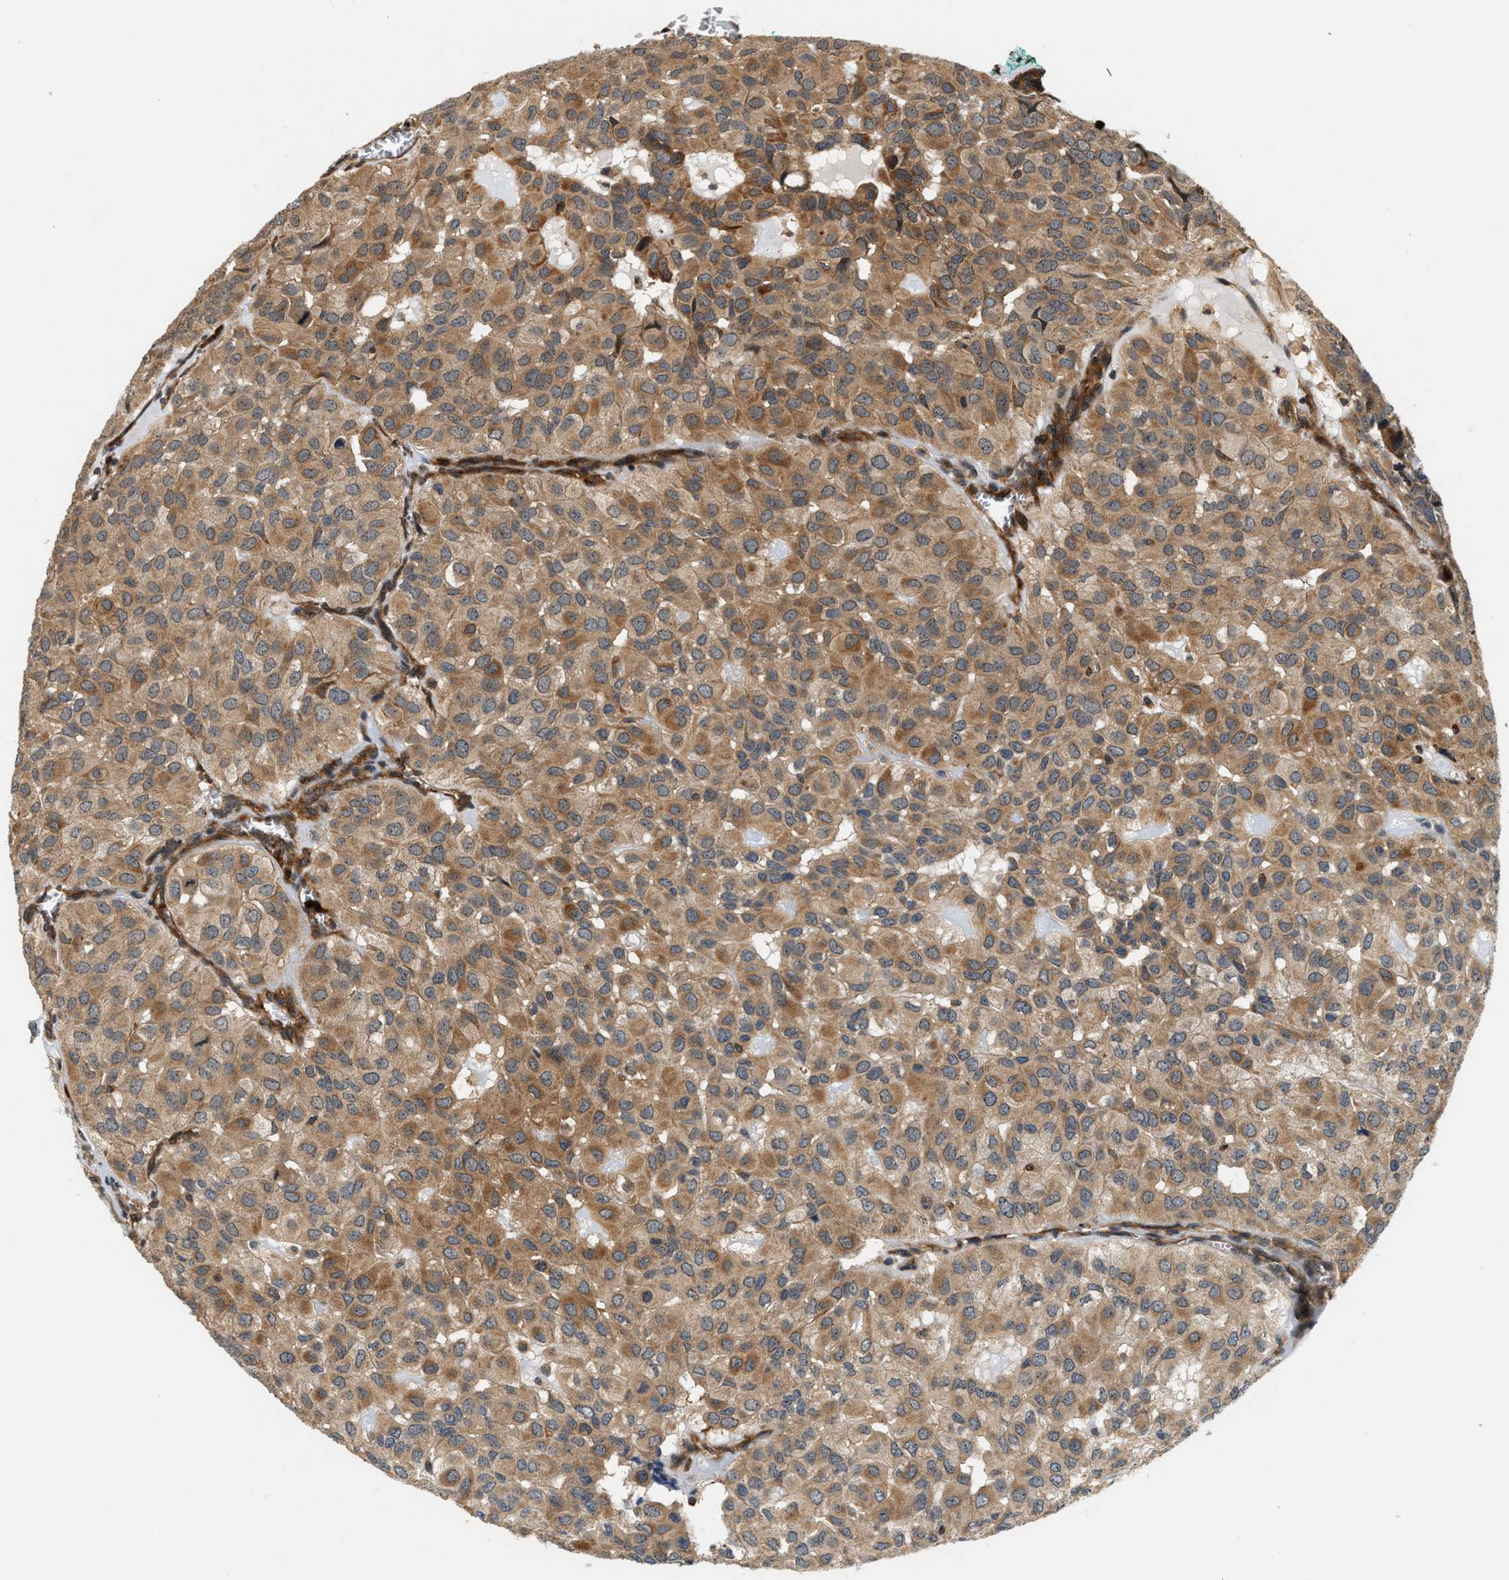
{"staining": {"intensity": "moderate", "quantity": ">75%", "location": "cytoplasmic/membranous"}, "tissue": "head and neck cancer", "cell_type": "Tumor cells", "image_type": "cancer", "snomed": [{"axis": "morphology", "description": "Adenocarcinoma, NOS"}, {"axis": "topography", "description": "Salivary gland, NOS"}, {"axis": "topography", "description": "Head-Neck"}], "caption": "Immunohistochemistry (IHC) of human head and neck adenocarcinoma exhibits medium levels of moderate cytoplasmic/membranous staining in approximately >75% of tumor cells.", "gene": "SAMD9", "patient": {"sex": "female", "age": 76}}